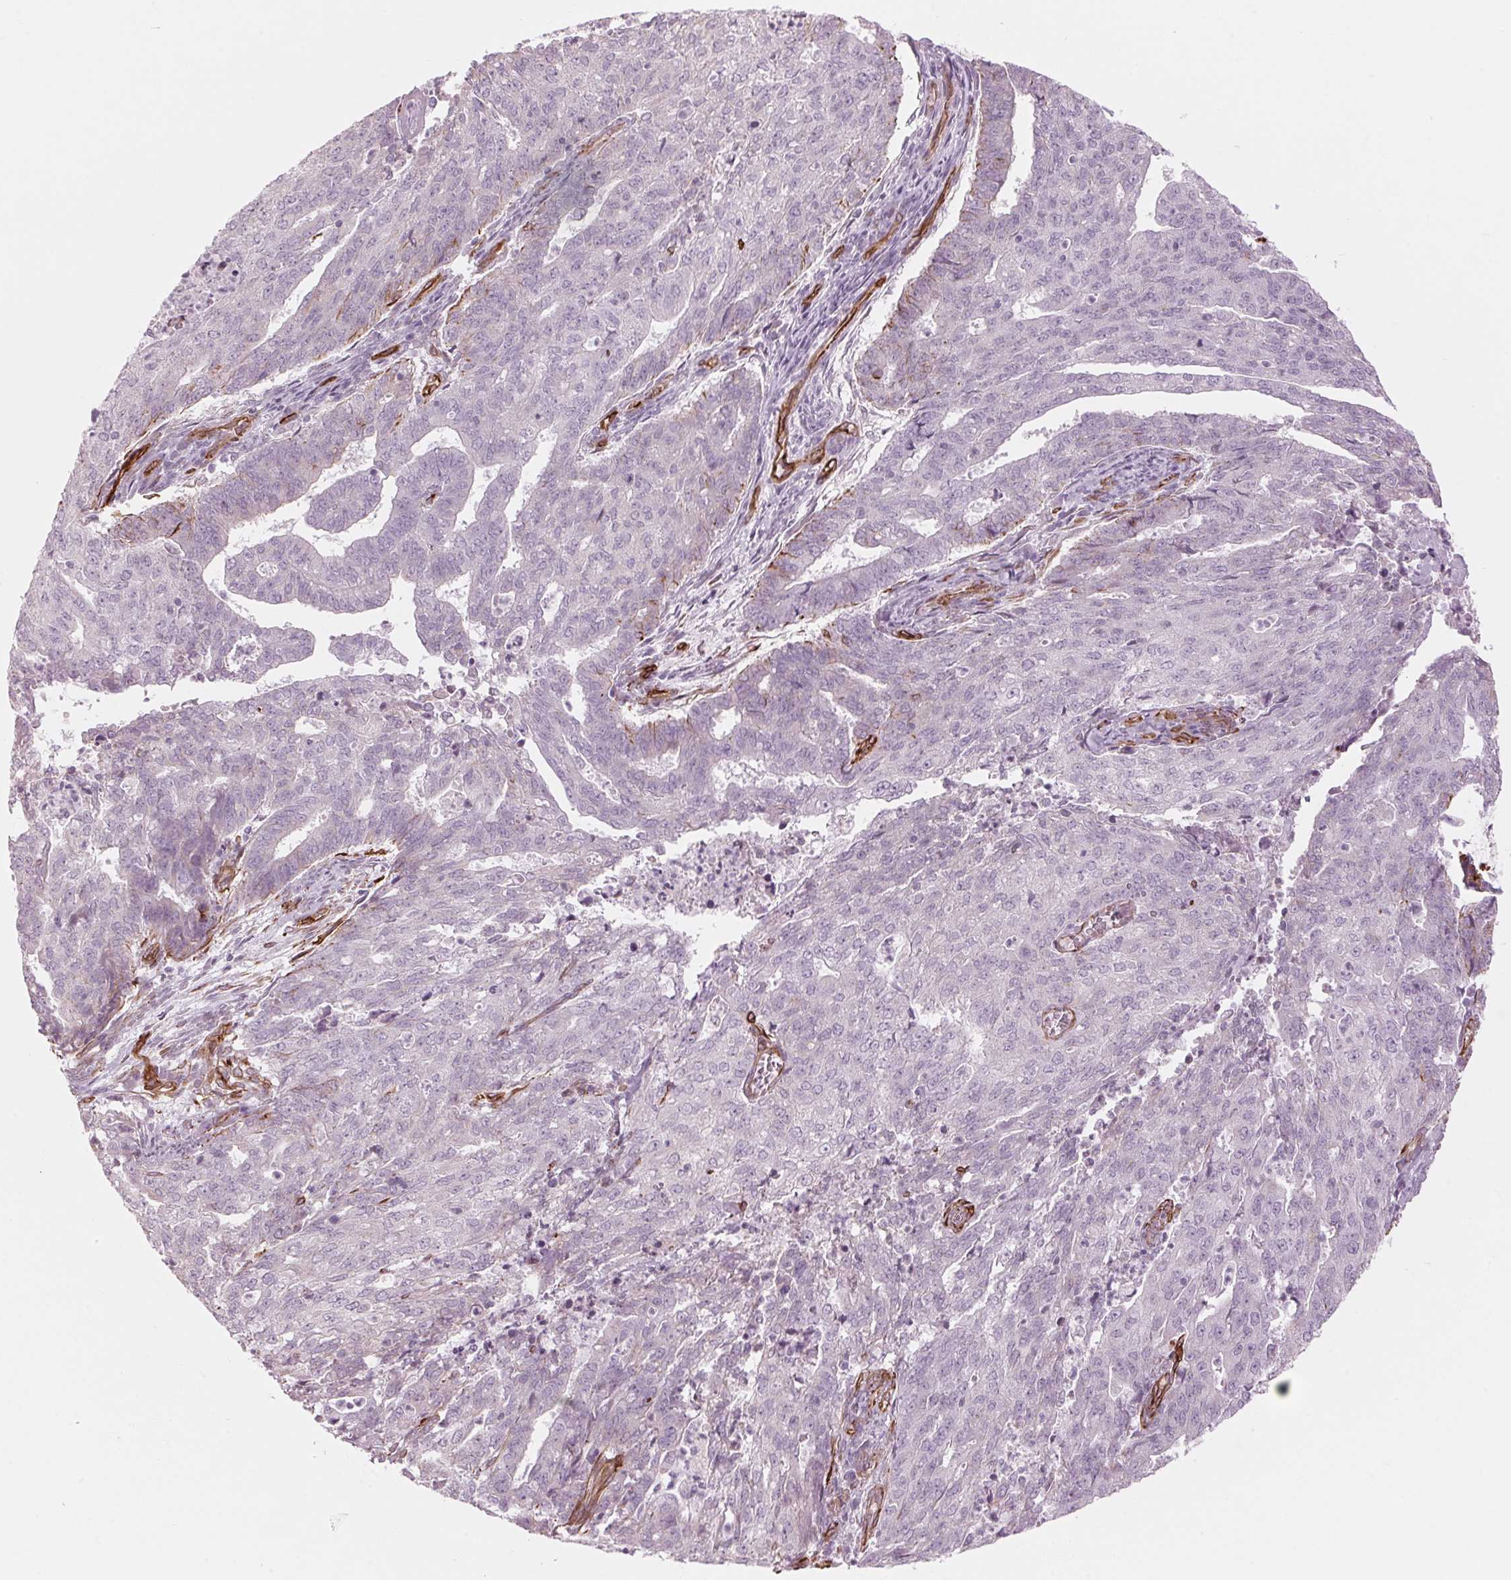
{"staining": {"intensity": "negative", "quantity": "none", "location": "none"}, "tissue": "endometrial cancer", "cell_type": "Tumor cells", "image_type": "cancer", "snomed": [{"axis": "morphology", "description": "Adenocarcinoma, NOS"}, {"axis": "topography", "description": "Endometrium"}], "caption": "DAB immunohistochemical staining of human endometrial cancer reveals no significant expression in tumor cells. (Brightfield microscopy of DAB (3,3'-diaminobenzidine) immunohistochemistry at high magnification).", "gene": "CLPS", "patient": {"sex": "female", "age": 82}}